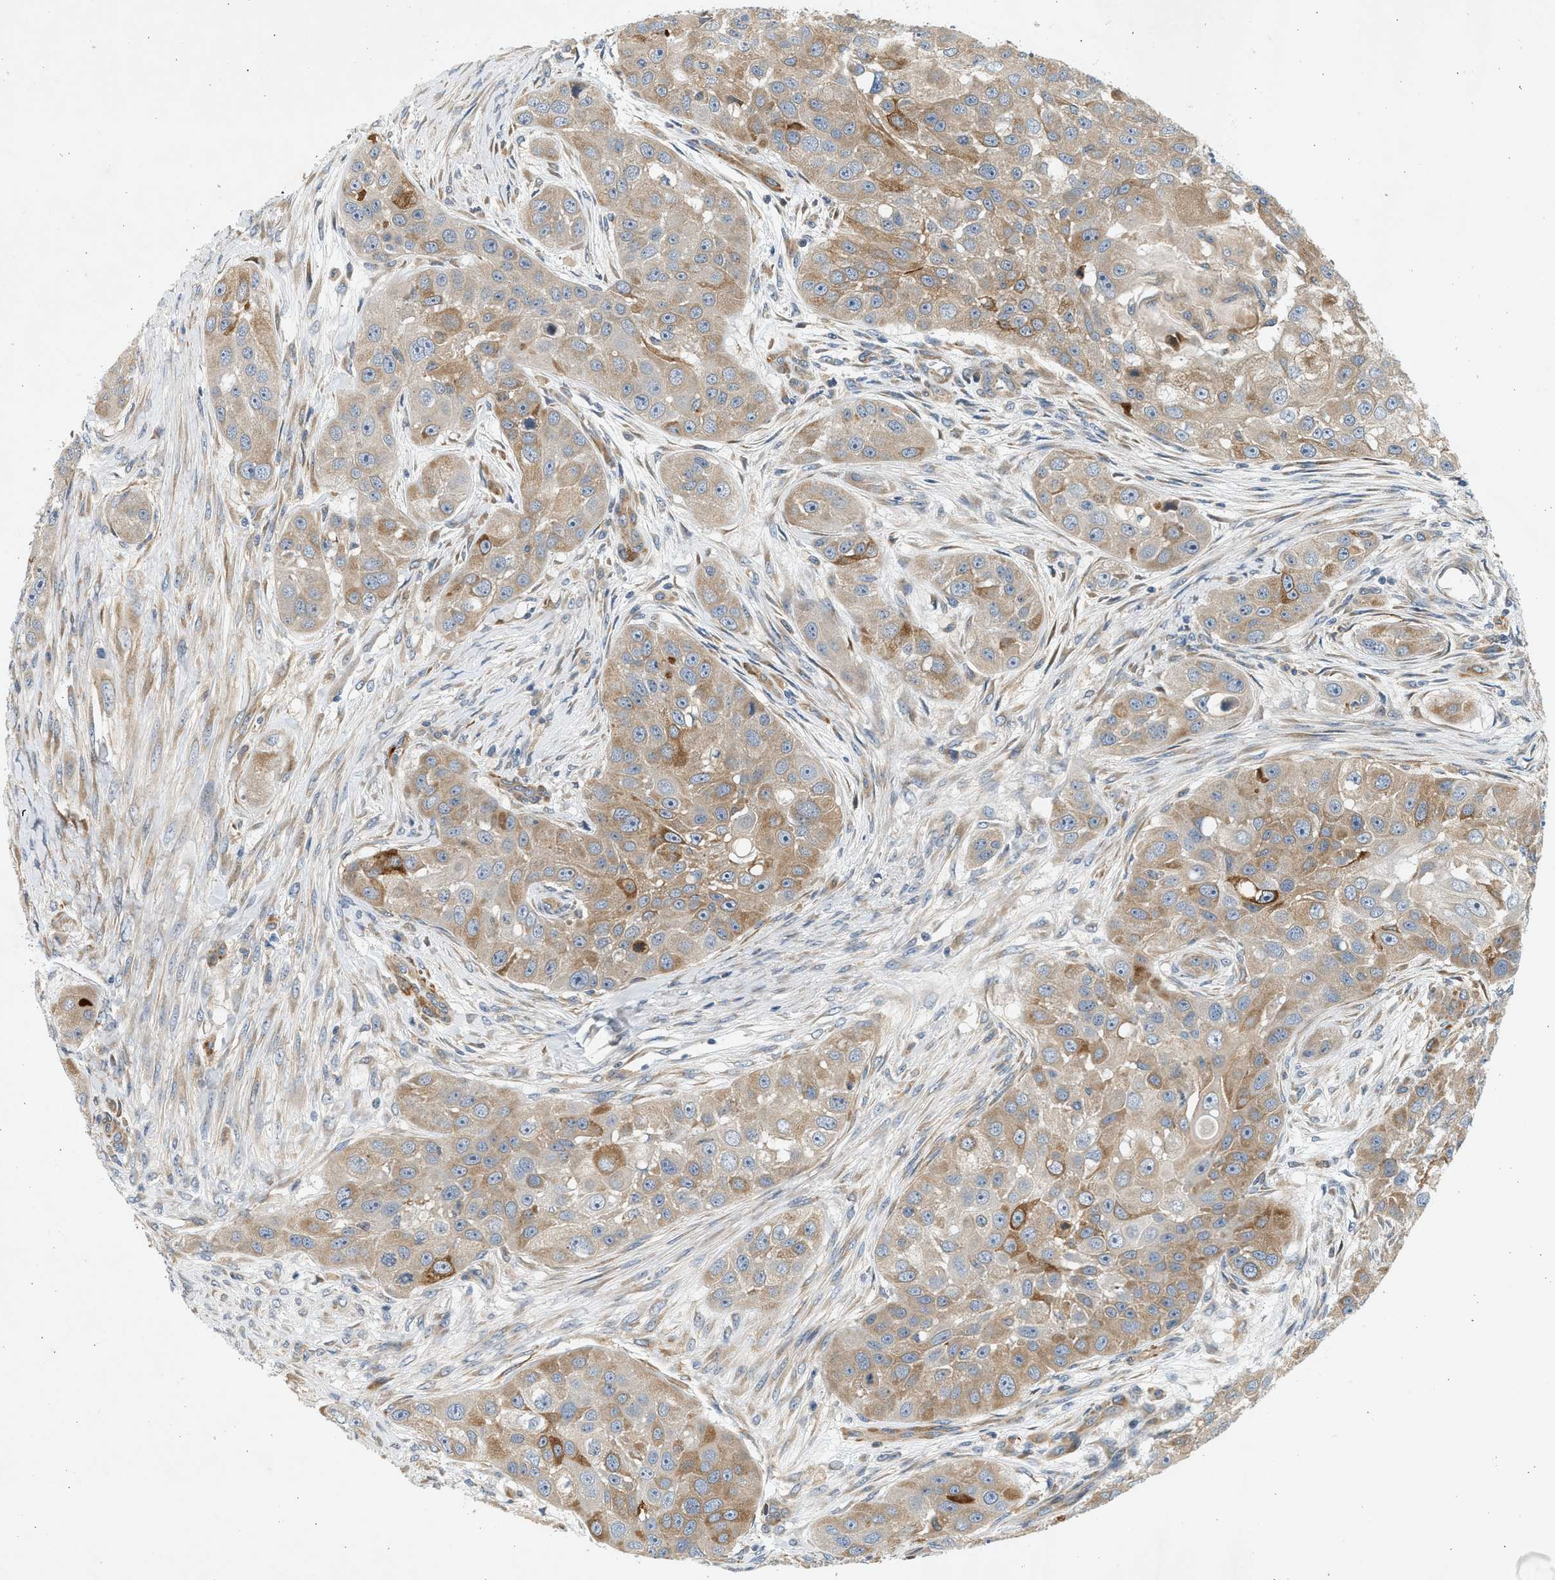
{"staining": {"intensity": "moderate", "quantity": ">75%", "location": "cytoplasmic/membranous"}, "tissue": "head and neck cancer", "cell_type": "Tumor cells", "image_type": "cancer", "snomed": [{"axis": "morphology", "description": "Normal tissue, NOS"}, {"axis": "morphology", "description": "Squamous cell carcinoma, NOS"}, {"axis": "topography", "description": "Skeletal muscle"}, {"axis": "topography", "description": "Head-Neck"}], "caption": "Immunohistochemistry micrograph of head and neck squamous cell carcinoma stained for a protein (brown), which reveals medium levels of moderate cytoplasmic/membranous staining in approximately >75% of tumor cells.", "gene": "KDELR2", "patient": {"sex": "male", "age": 51}}